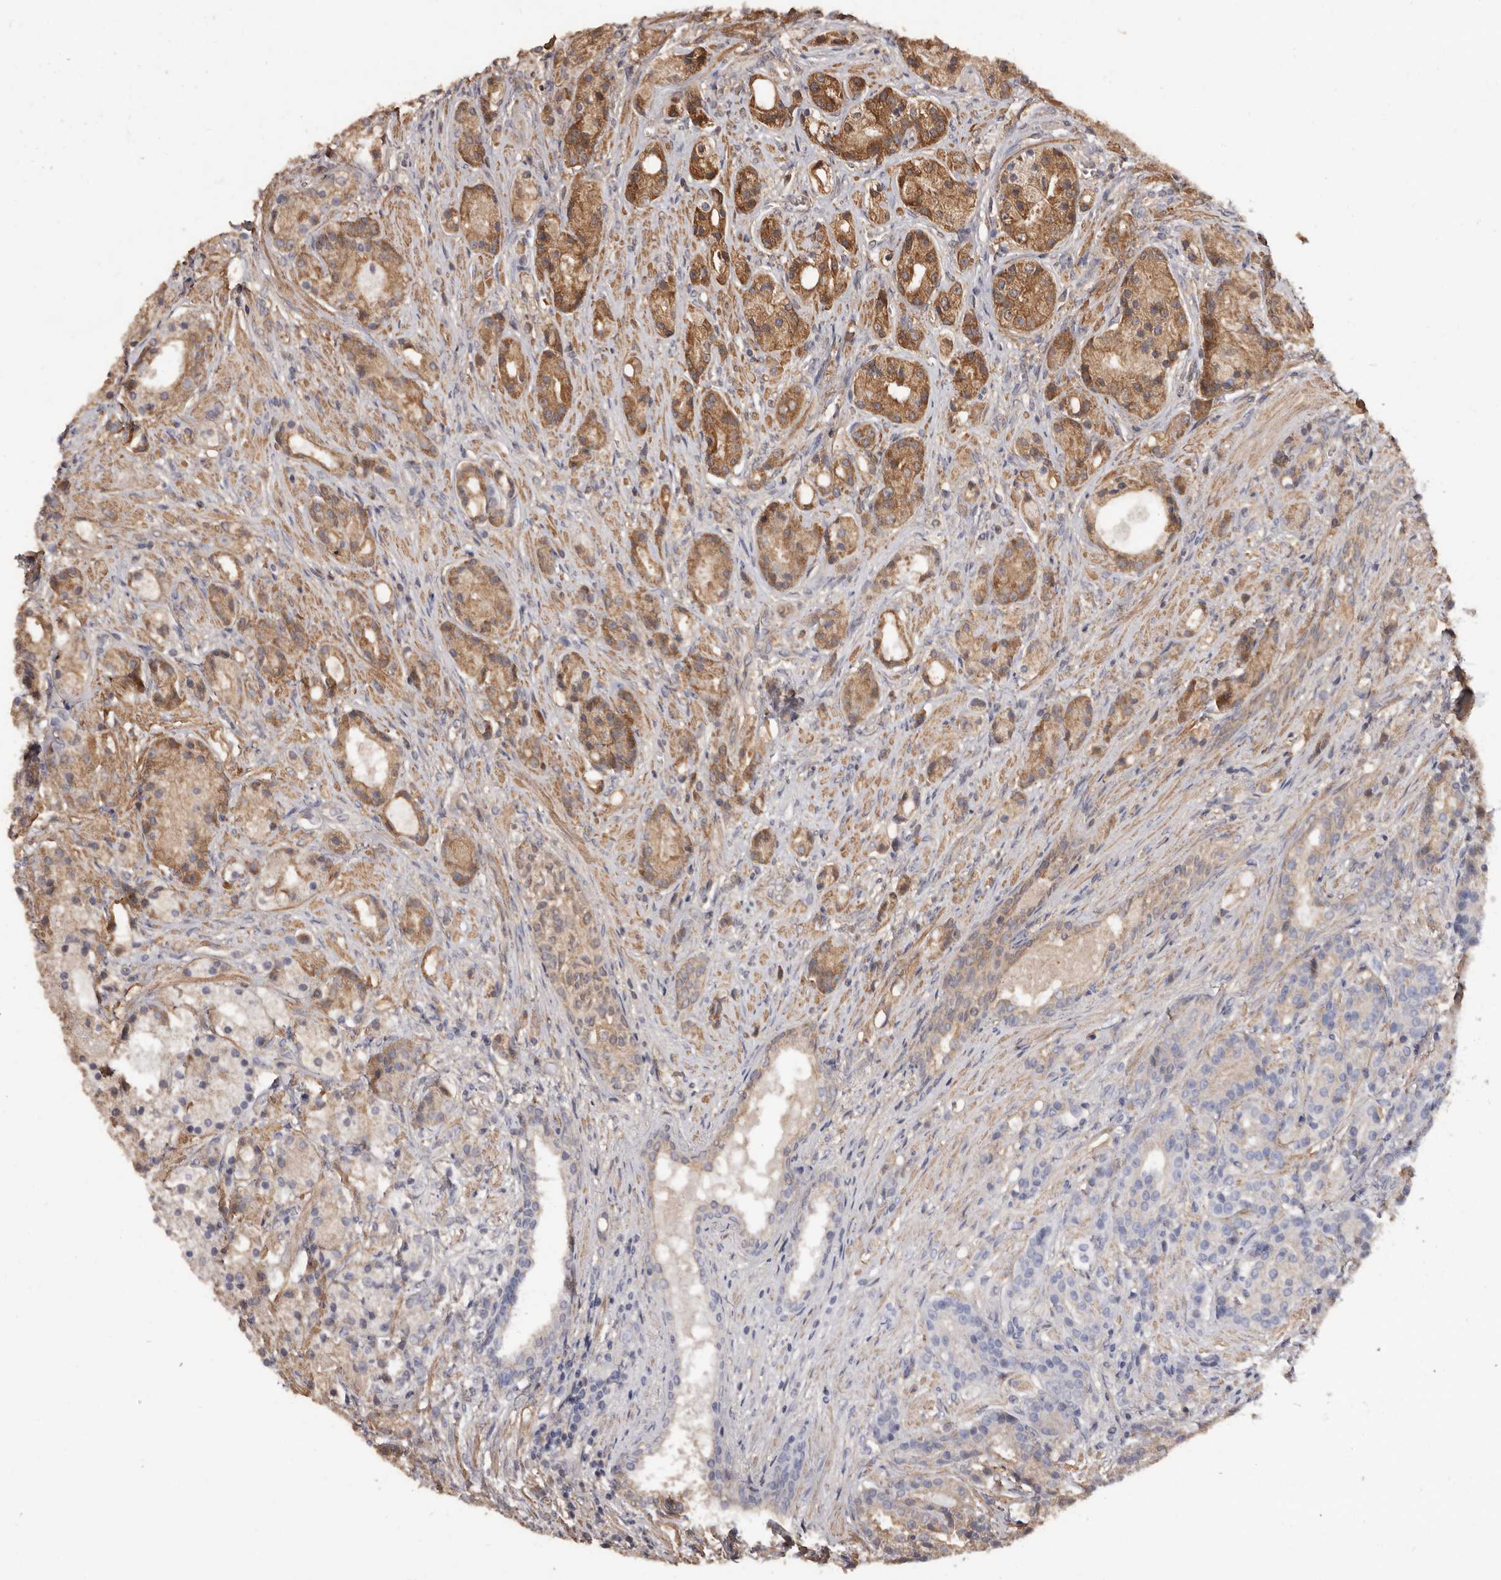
{"staining": {"intensity": "moderate", "quantity": ">75%", "location": "cytoplasmic/membranous"}, "tissue": "prostate cancer", "cell_type": "Tumor cells", "image_type": "cancer", "snomed": [{"axis": "morphology", "description": "Adenocarcinoma, High grade"}, {"axis": "topography", "description": "Prostate"}], "caption": "Prostate cancer (adenocarcinoma (high-grade)) stained with a brown dye displays moderate cytoplasmic/membranous positive positivity in approximately >75% of tumor cells.", "gene": "COQ8B", "patient": {"sex": "male", "age": 60}}